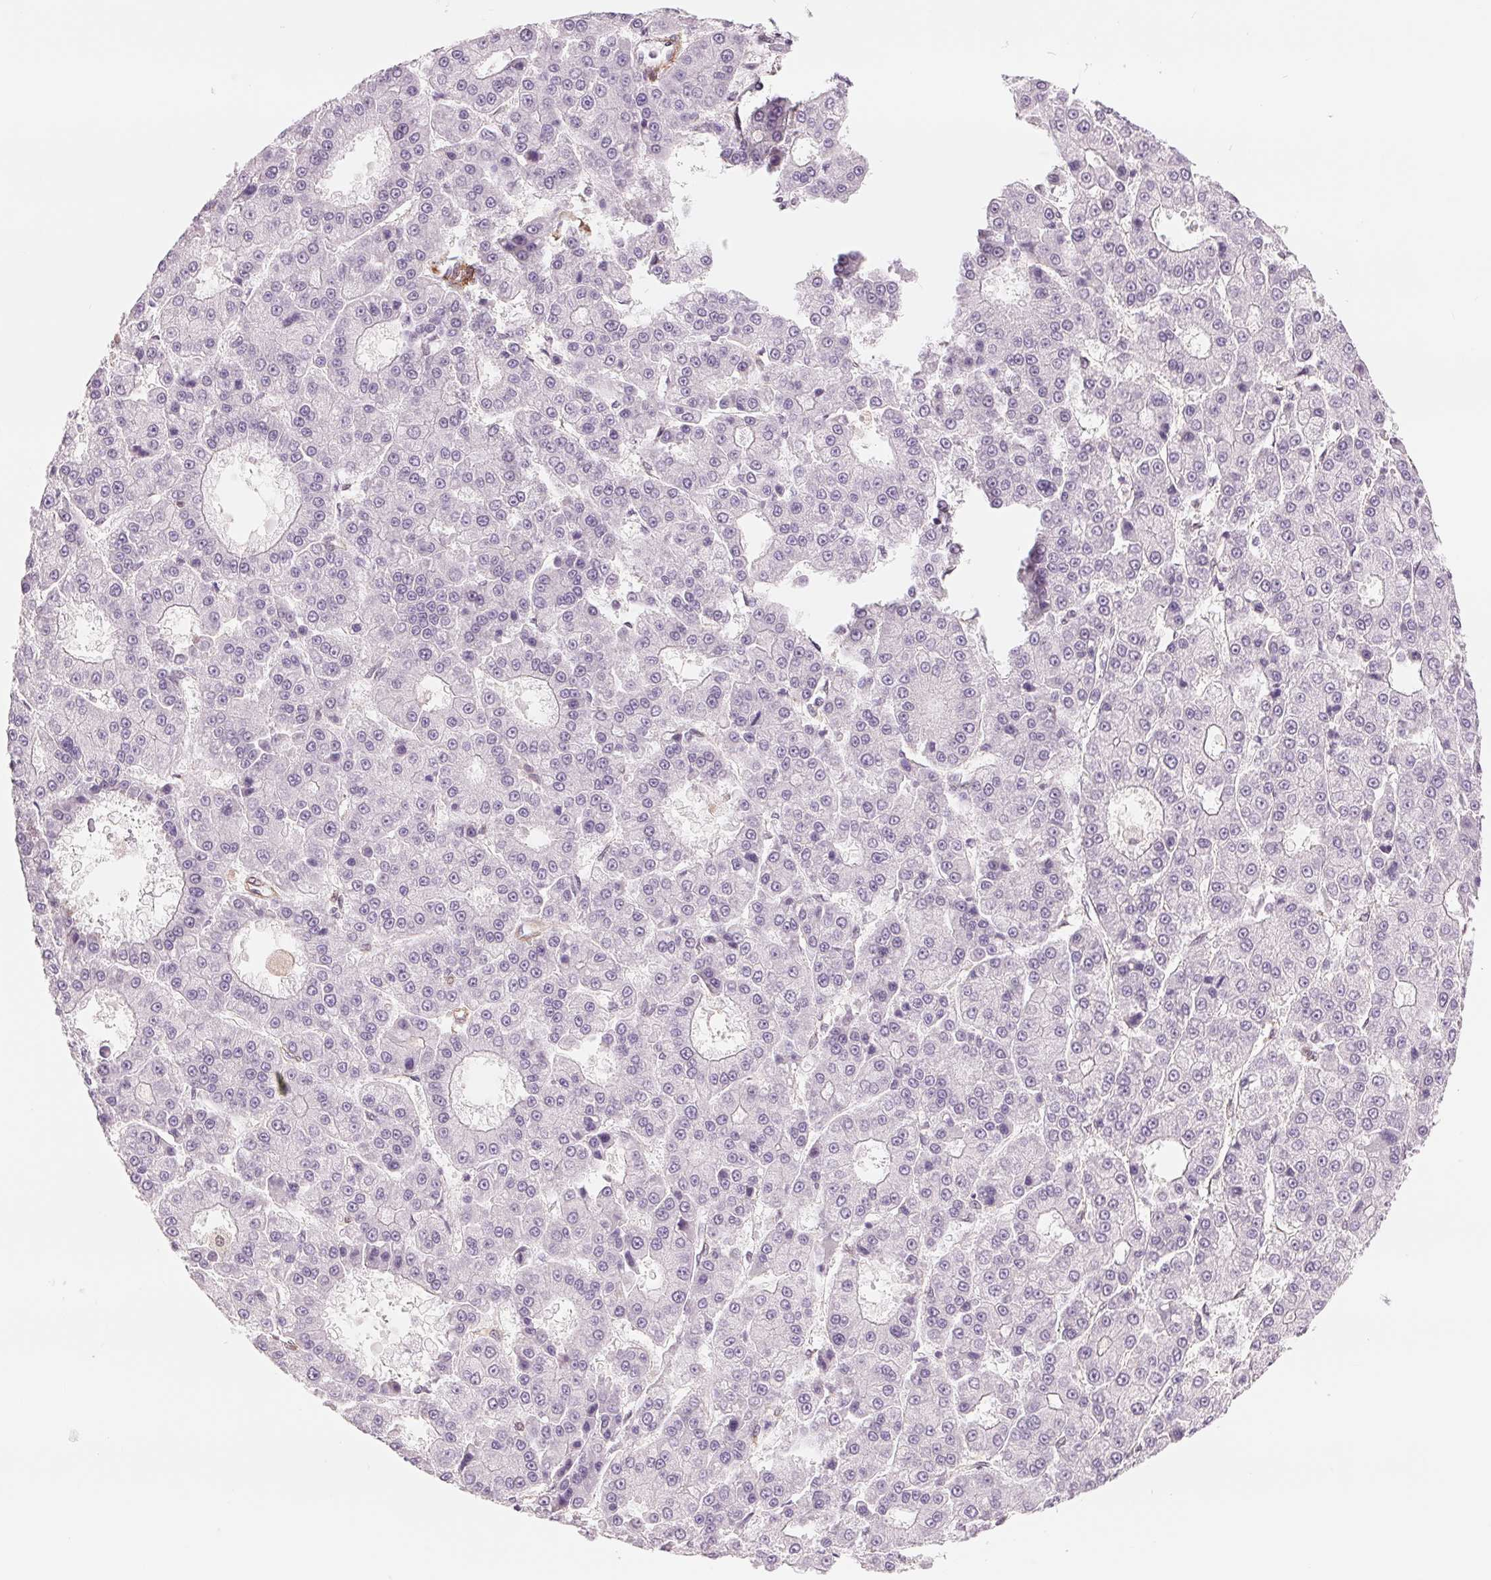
{"staining": {"intensity": "negative", "quantity": "none", "location": "none"}, "tissue": "liver cancer", "cell_type": "Tumor cells", "image_type": "cancer", "snomed": [{"axis": "morphology", "description": "Carcinoma, Hepatocellular, NOS"}, {"axis": "topography", "description": "Liver"}], "caption": "A histopathology image of human liver hepatocellular carcinoma is negative for staining in tumor cells.", "gene": "BCAT1", "patient": {"sex": "male", "age": 70}}